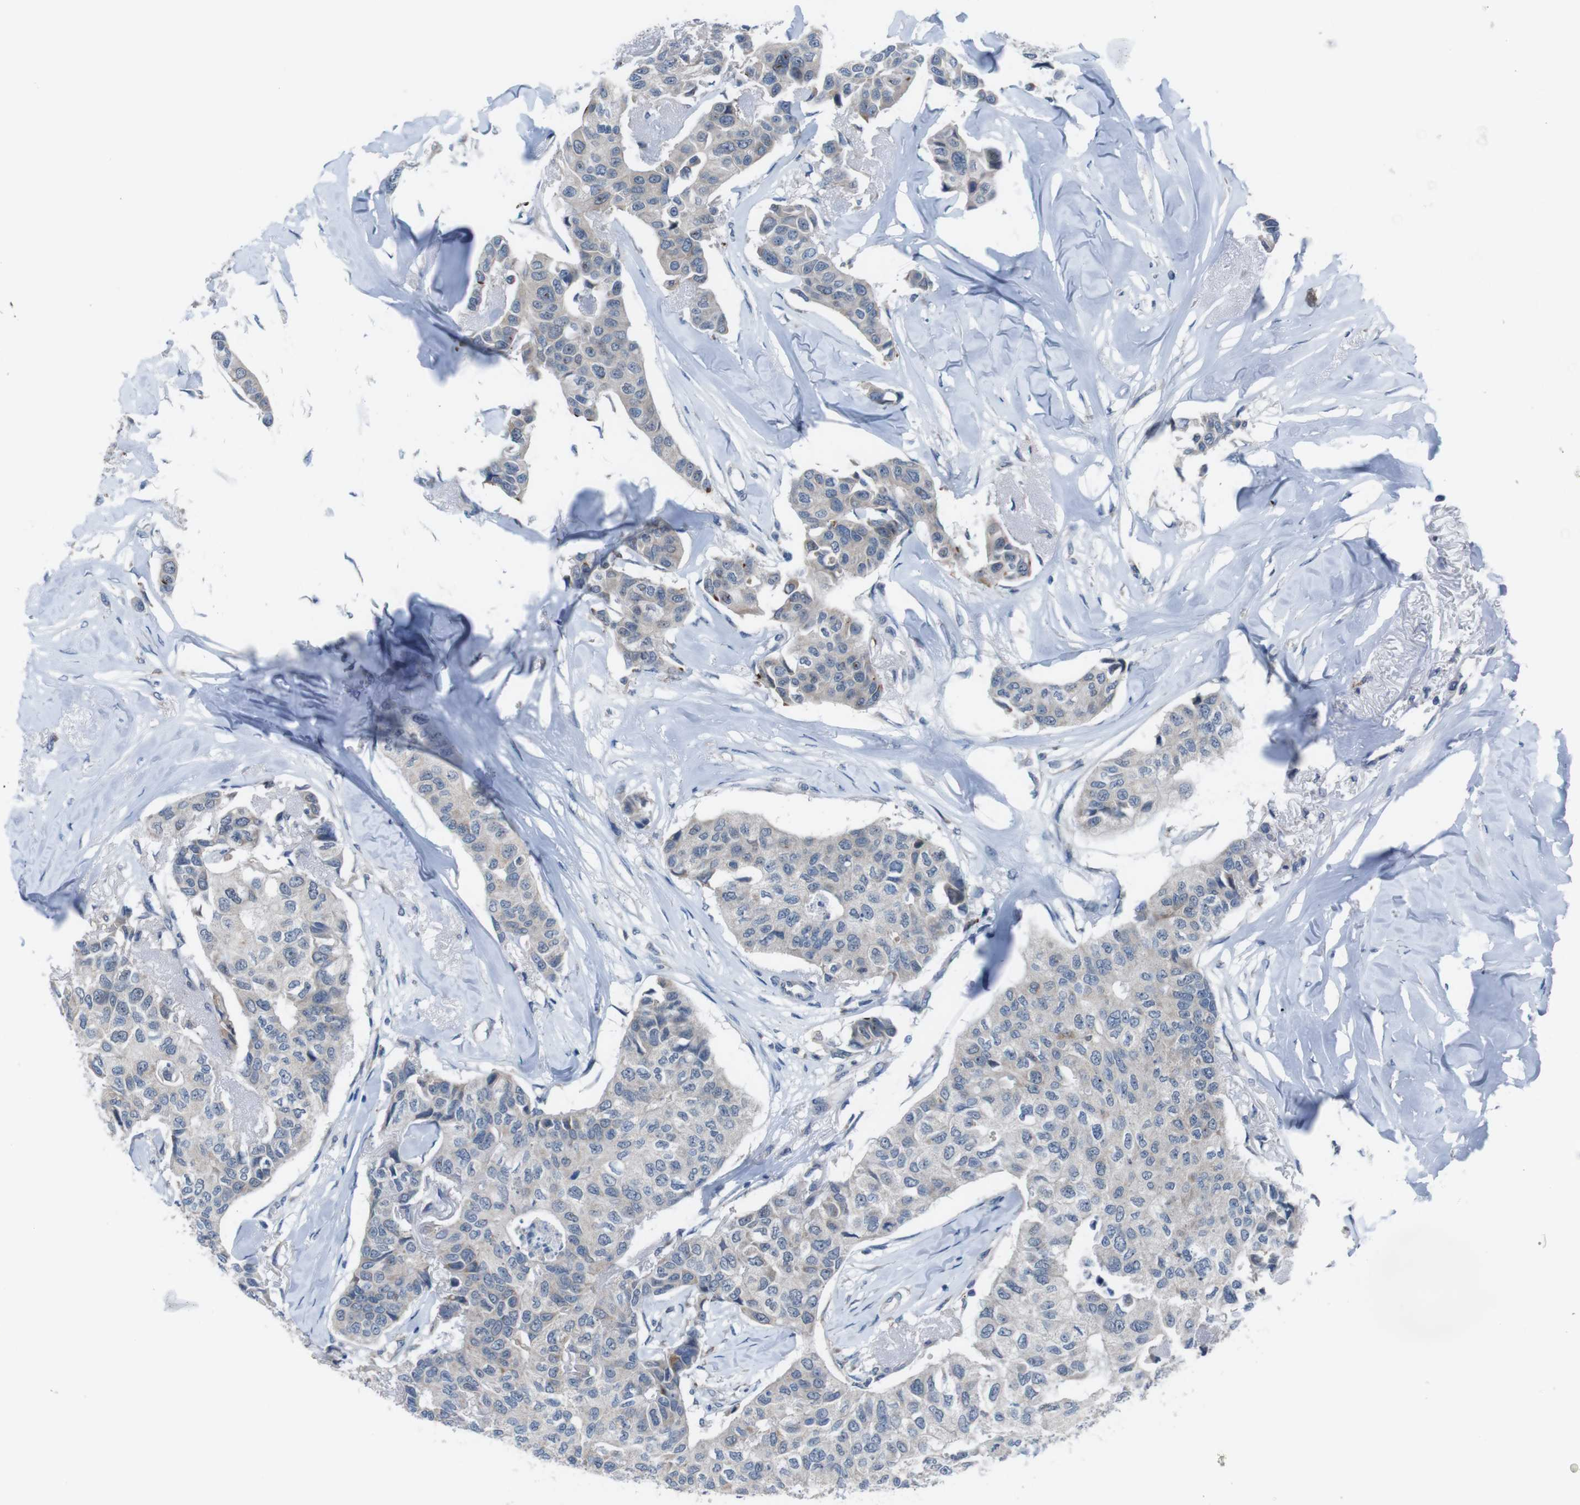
{"staining": {"intensity": "weak", "quantity": "<25%", "location": "cytoplasmic/membranous"}, "tissue": "breast cancer", "cell_type": "Tumor cells", "image_type": "cancer", "snomed": [{"axis": "morphology", "description": "Duct carcinoma"}, {"axis": "topography", "description": "Breast"}], "caption": "An image of breast invasive ductal carcinoma stained for a protein reveals no brown staining in tumor cells.", "gene": "CDH22", "patient": {"sex": "female", "age": 80}}